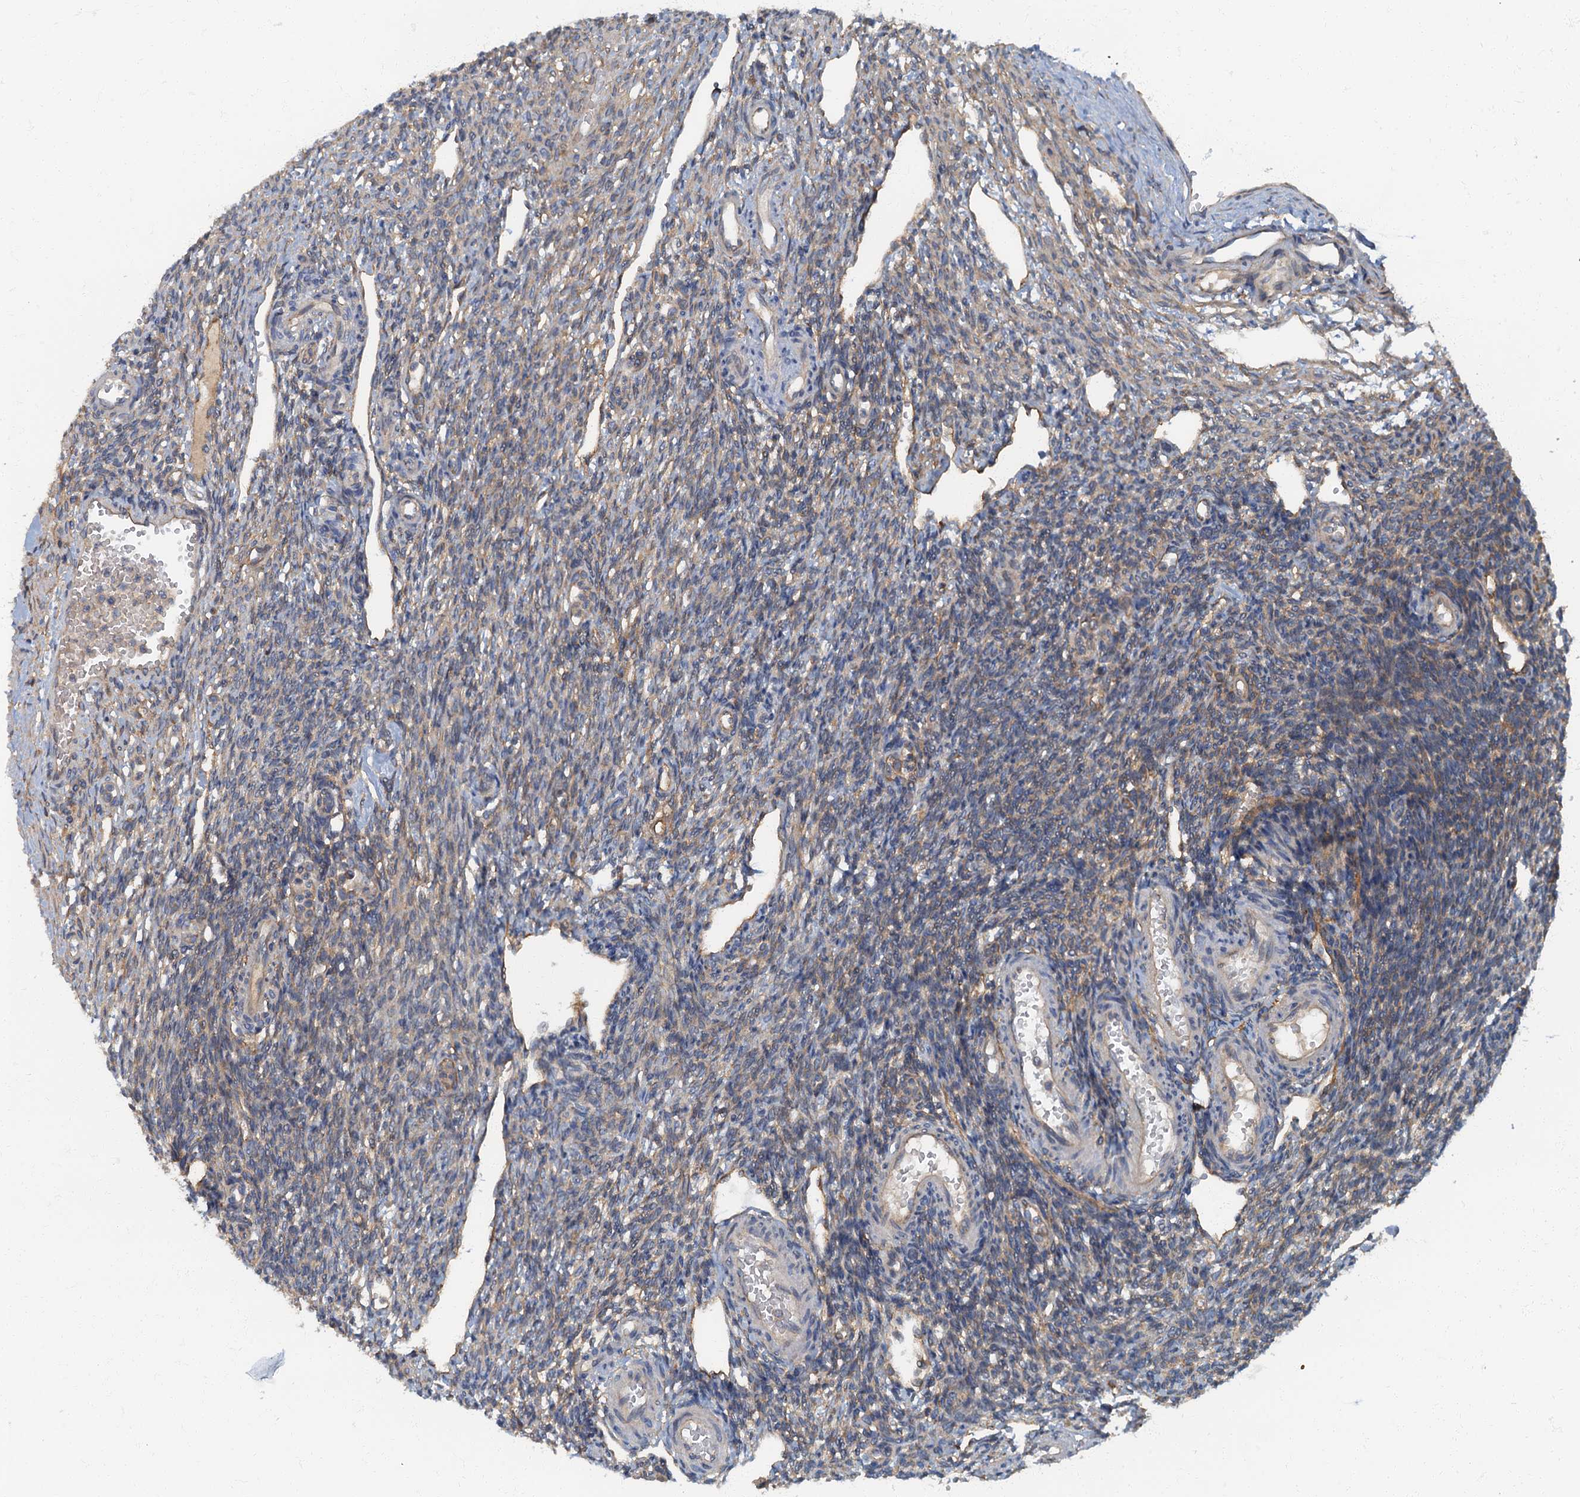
{"staining": {"intensity": "weak", "quantity": "25%-75%", "location": "cytoplasmic/membranous"}, "tissue": "ovary", "cell_type": "Ovarian stroma cells", "image_type": "normal", "snomed": [{"axis": "morphology", "description": "Normal tissue, NOS"}, {"axis": "morphology", "description": "Cyst, NOS"}, {"axis": "topography", "description": "Ovary"}], "caption": "Protein expression analysis of unremarkable human ovary reveals weak cytoplasmic/membranous positivity in about 25%-75% of ovarian stroma cells. Using DAB (3,3'-diaminobenzidine) (brown) and hematoxylin (blue) stains, captured at high magnification using brightfield microscopy.", "gene": "ARL11", "patient": {"sex": "female", "age": 33}}